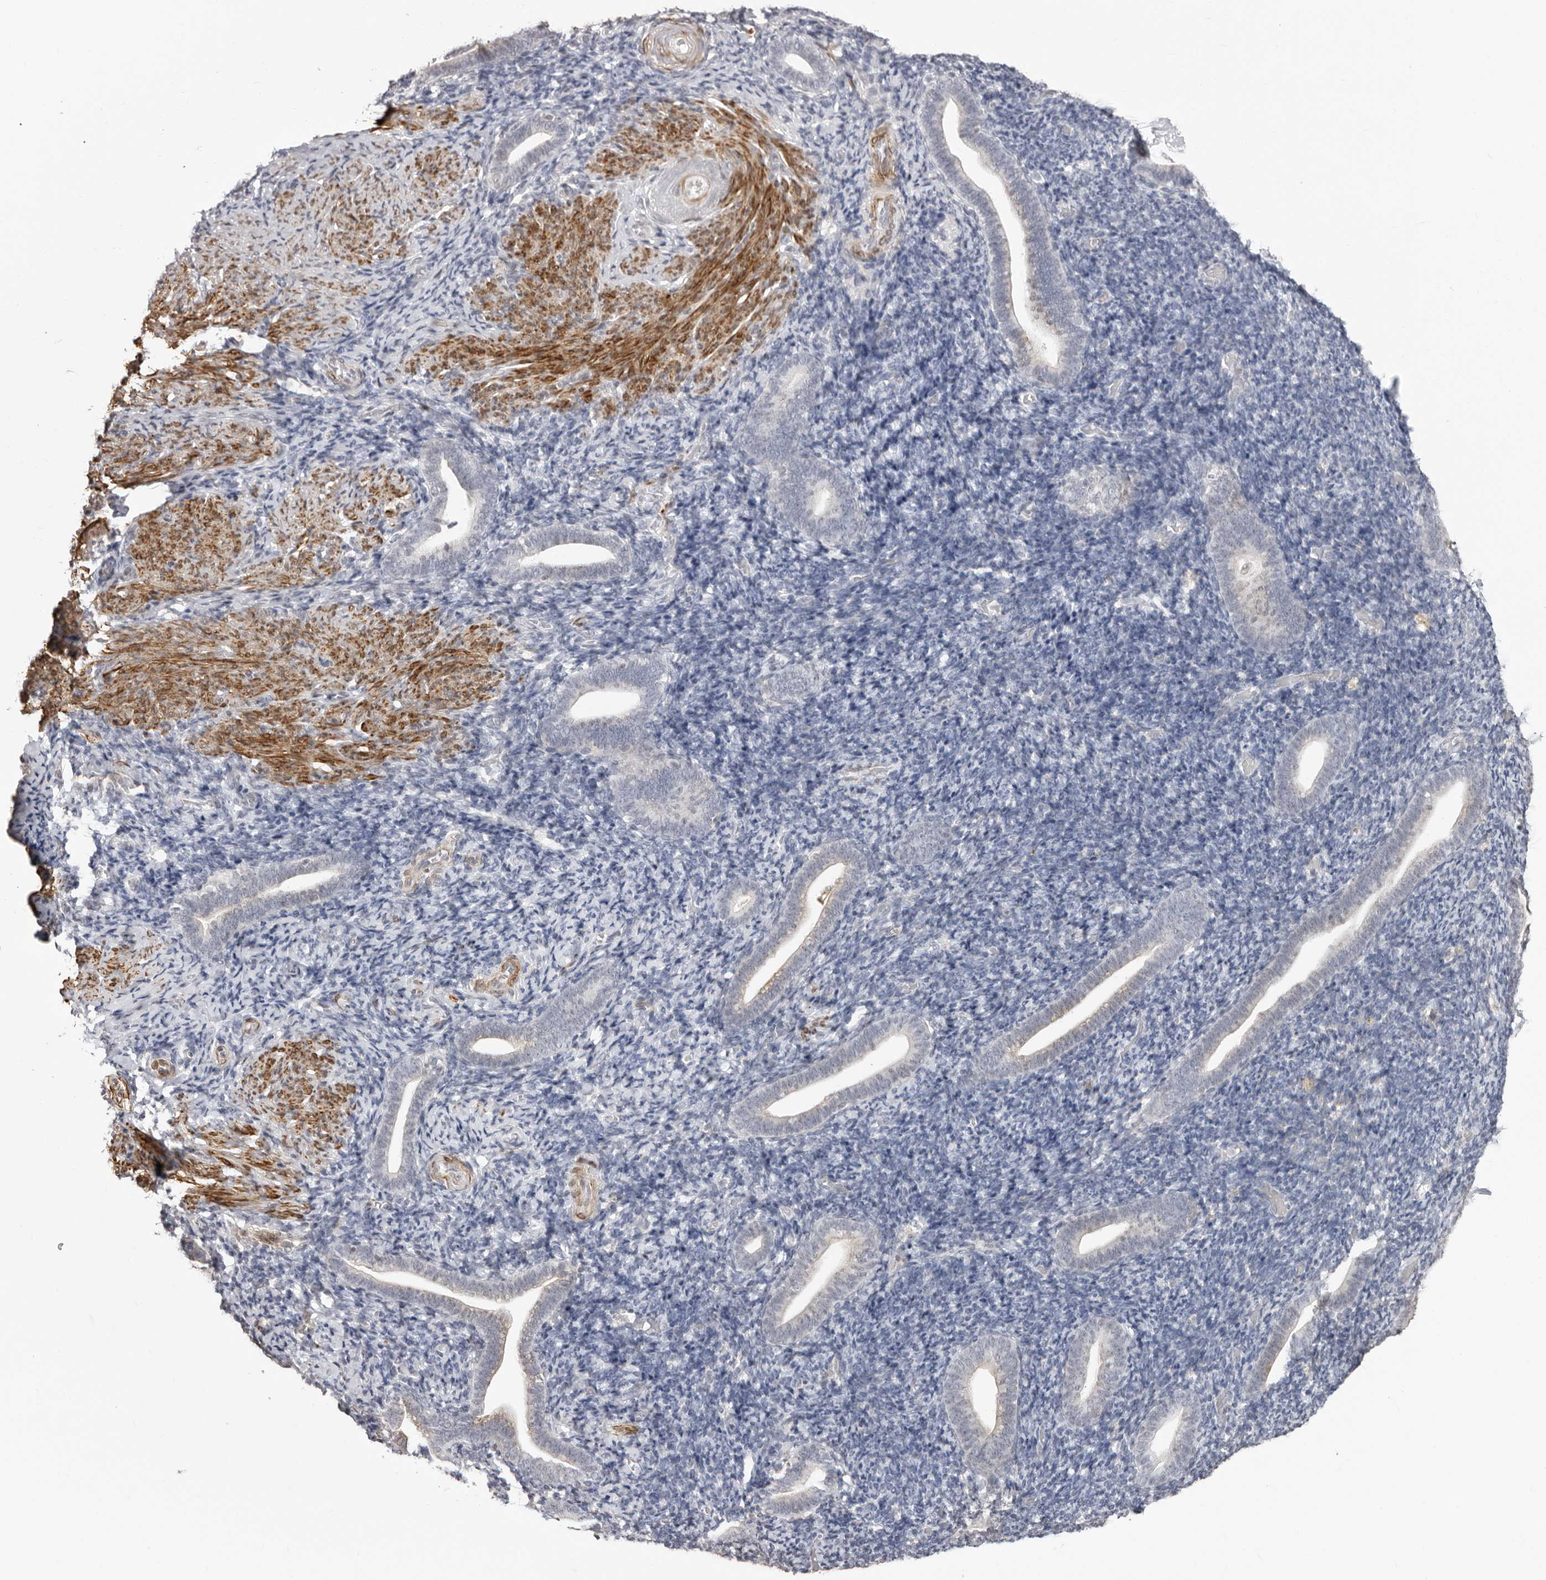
{"staining": {"intensity": "negative", "quantity": "none", "location": "none"}, "tissue": "endometrium", "cell_type": "Cells in endometrial stroma", "image_type": "normal", "snomed": [{"axis": "morphology", "description": "Normal tissue, NOS"}, {"axis": "topography", "description": "Endometrium"}], "caption": "Cells in endometrial stroma are negative for brown protein staining in benign endometrium. Brightfield microscopy of immunohistochemistry (IHC) stained with DAB (3,3'-diaminobenzidine) (brown) and hematoxylin (blue), captured at high magnification.", "gene": "UNK", "patient": {"sex": "female", "age": 51}}